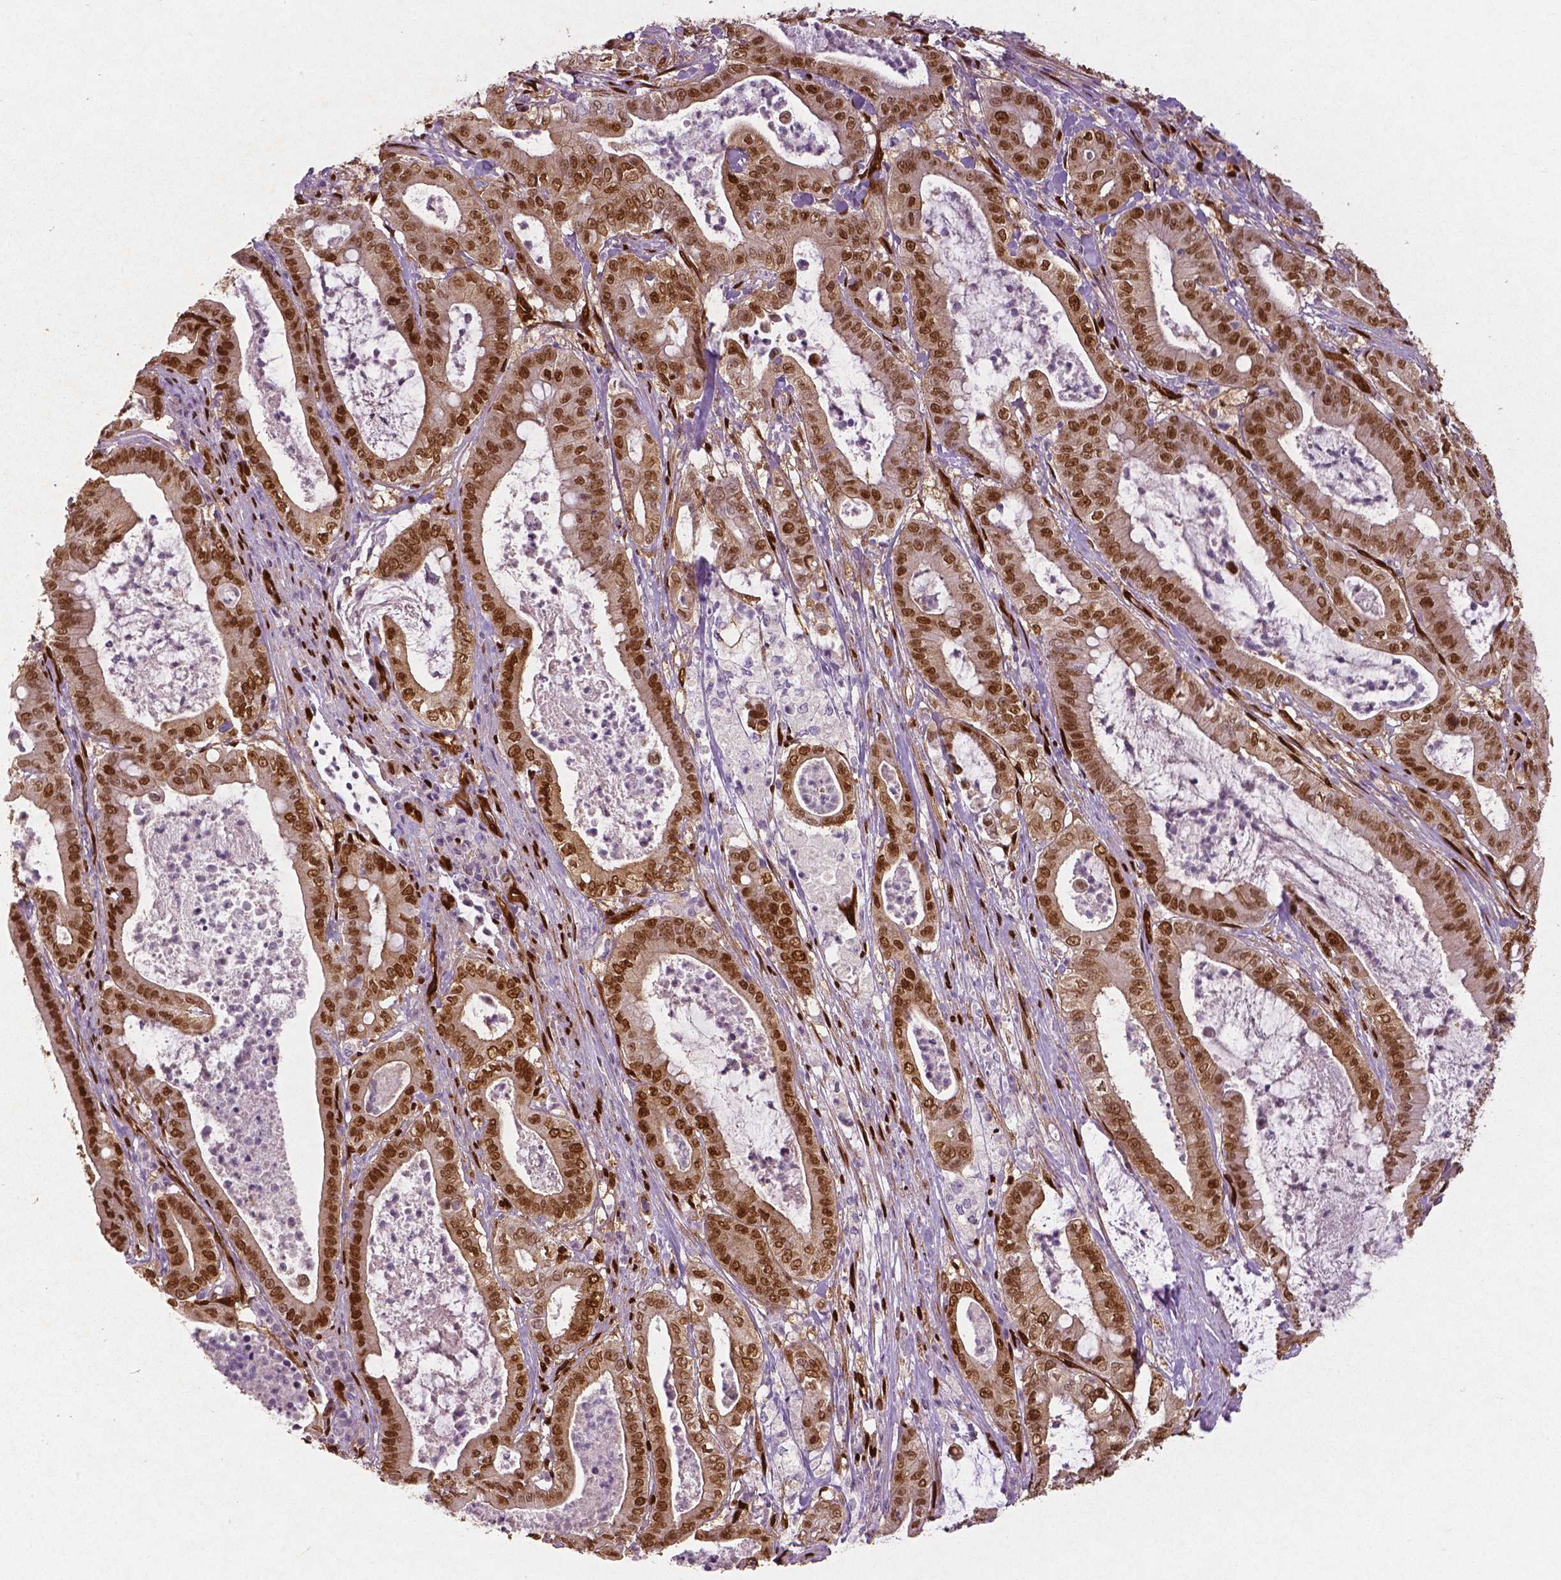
{"staining": {"intensity": "moderate", "quantity": ">75%", "location": "cytoplasmic/membranous,nuclear"}, "tissue": "pancreatic cancer", "cell_type": "Tumor cells", "image_type": "cancer", "snomed": [{"axis": "morphology", "description": "Adenocarcinoma, NOS"}, {"axis": "topography", "description": "Pancreas"}], "caption": "Brown immunohistochemical staining in human pancreatic cancer shows moderate cytoplasmic/membranous and nuclear staining in approximately >75% of tumor cells. (DAB (3,3'-diaminobenzidine) = brown stain, brightfield microscopy at high magnification).", "gene": "WWTR1", "patient": {"sex": "male", "age": 71}}